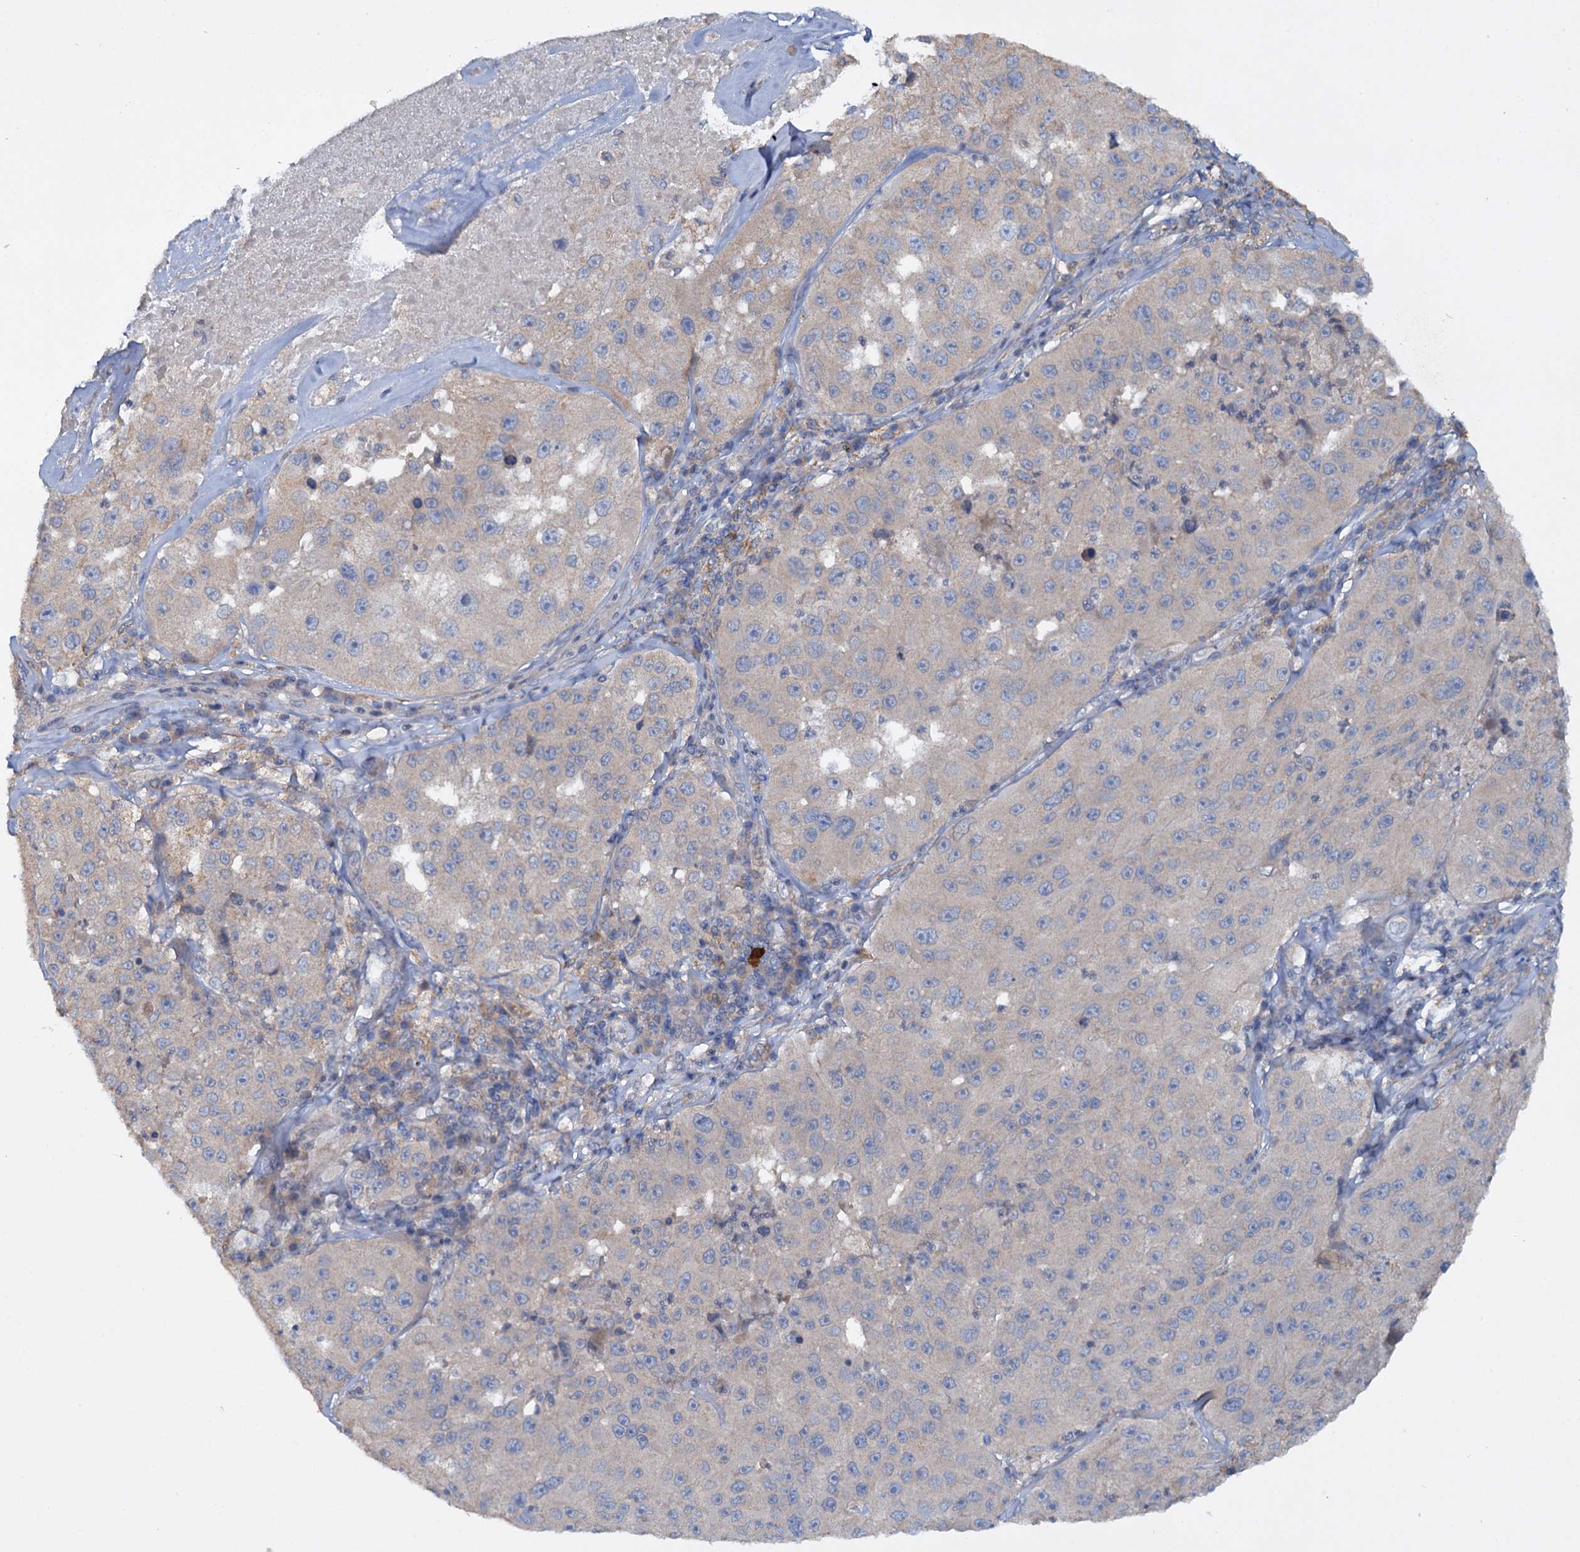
{"staining": {"intensity": "negative", "quantity": "none", "location": "none"}, "tissue": "melanoma", "cell_type": "Tumor cells", "image_type": "cancer", "snomed": [{"axis": "morphology", "description": "Malignant melanoma, Metastatic site"}, {"axis": "topography", "description": "Lymph node"}], "caption": "DAB immunohistochemical staining of human malignant melanoma (metastatic site) shows no significant staining in tumor cells. (DAB immunohistochemistry (IHC) visualized using brightfield microscopy, high magnification).", "gene": "ETFBKMT", "patient": {"sex": "male", "age": 62}}